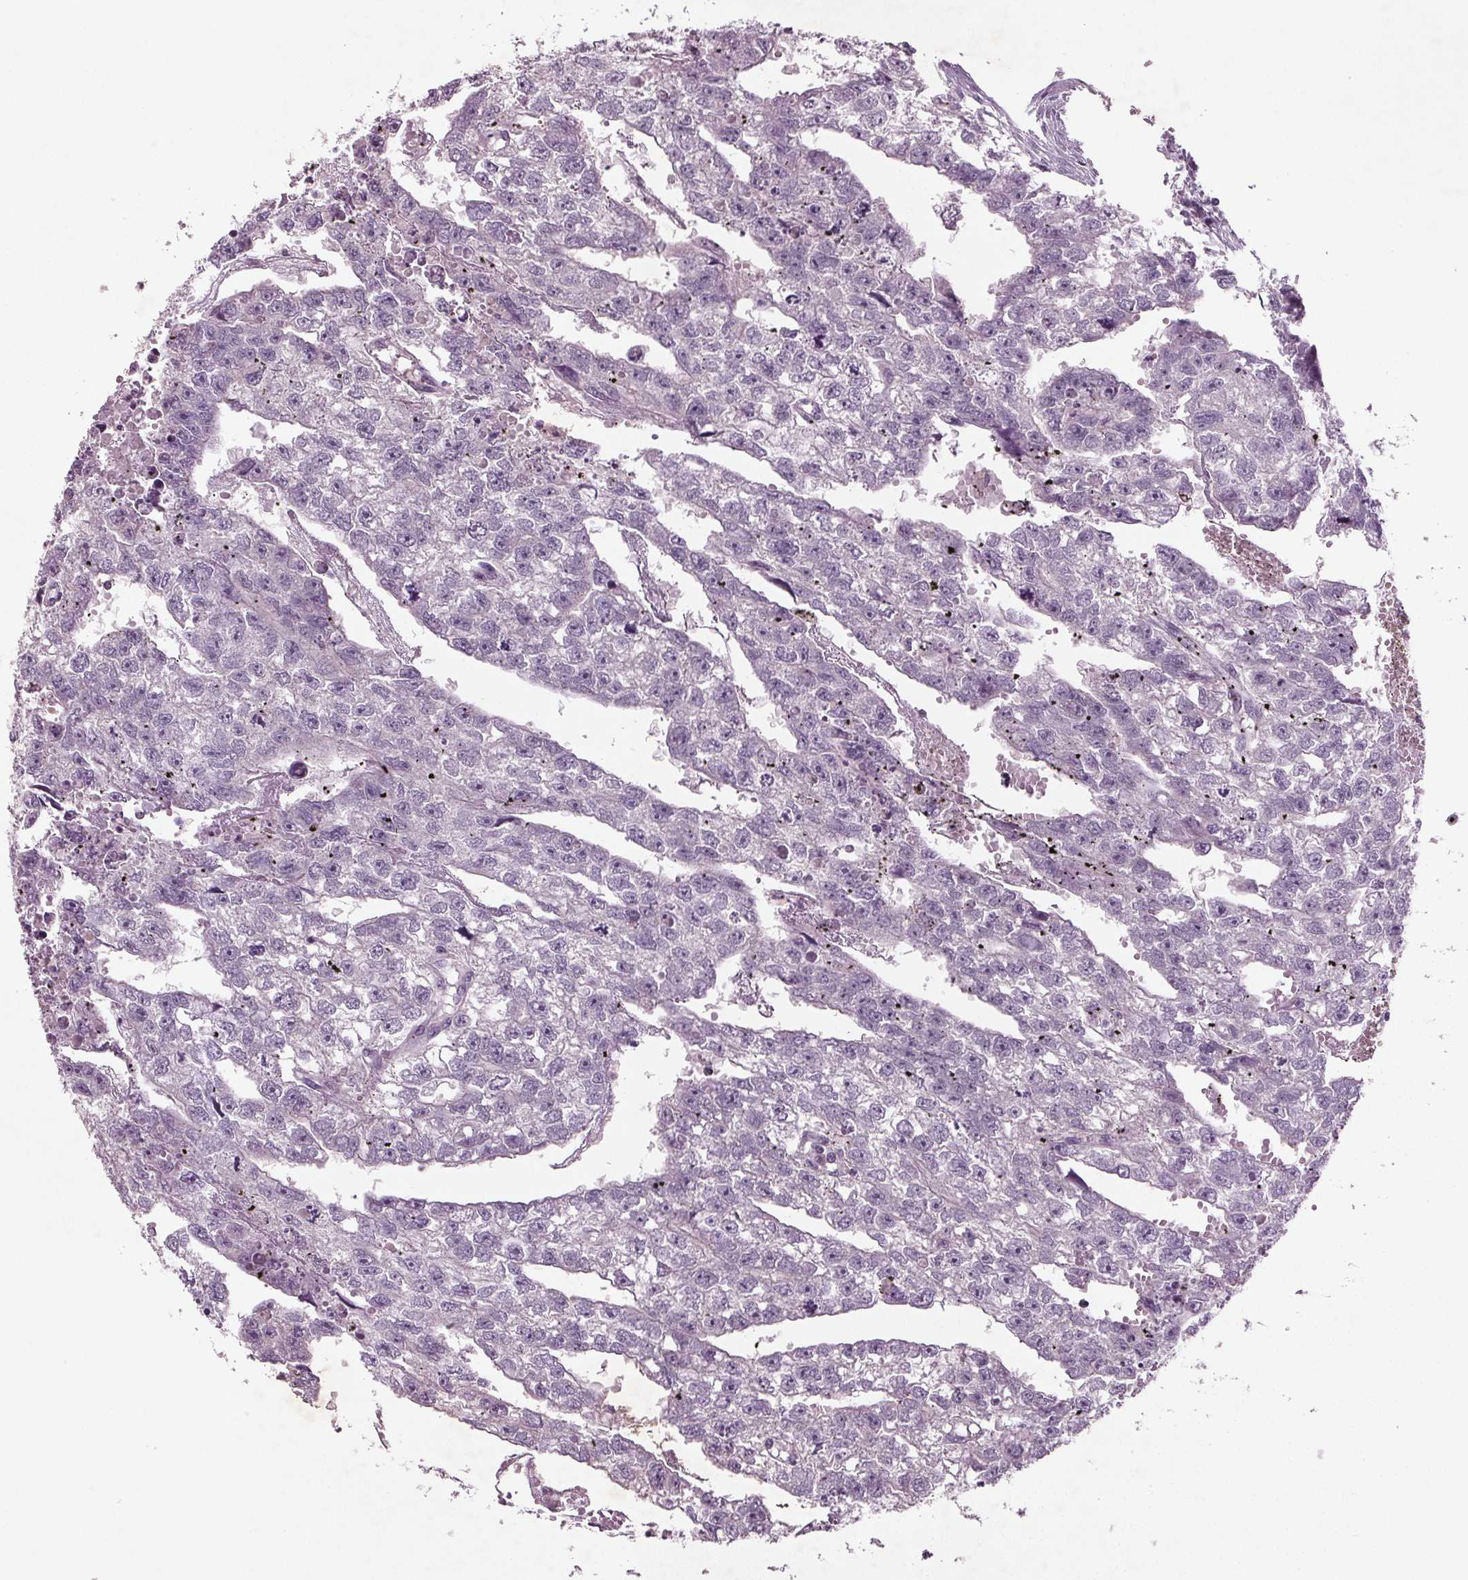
{"staining": {"intensity": "negative", "quantity": "none", "location": "none"}, "tissue": "testis cancer", "cell_type": "Tumor cells", "image_type": "cancer", "snomed": [{"axis": "morphology", "description": "Carcinoma, Embryonal, NOS"}, {"axis": "morphology", "description": "Teratoma, malignant, NOS"}, {"axis": "topography", "description": "Testis"}], "caption": "Histopathology image shows no protein expression in tumor cells of testis embryonal carcinoma tissue.", "gene": "BHLHE22", "patient": {"sex": "male", "age": 44}}